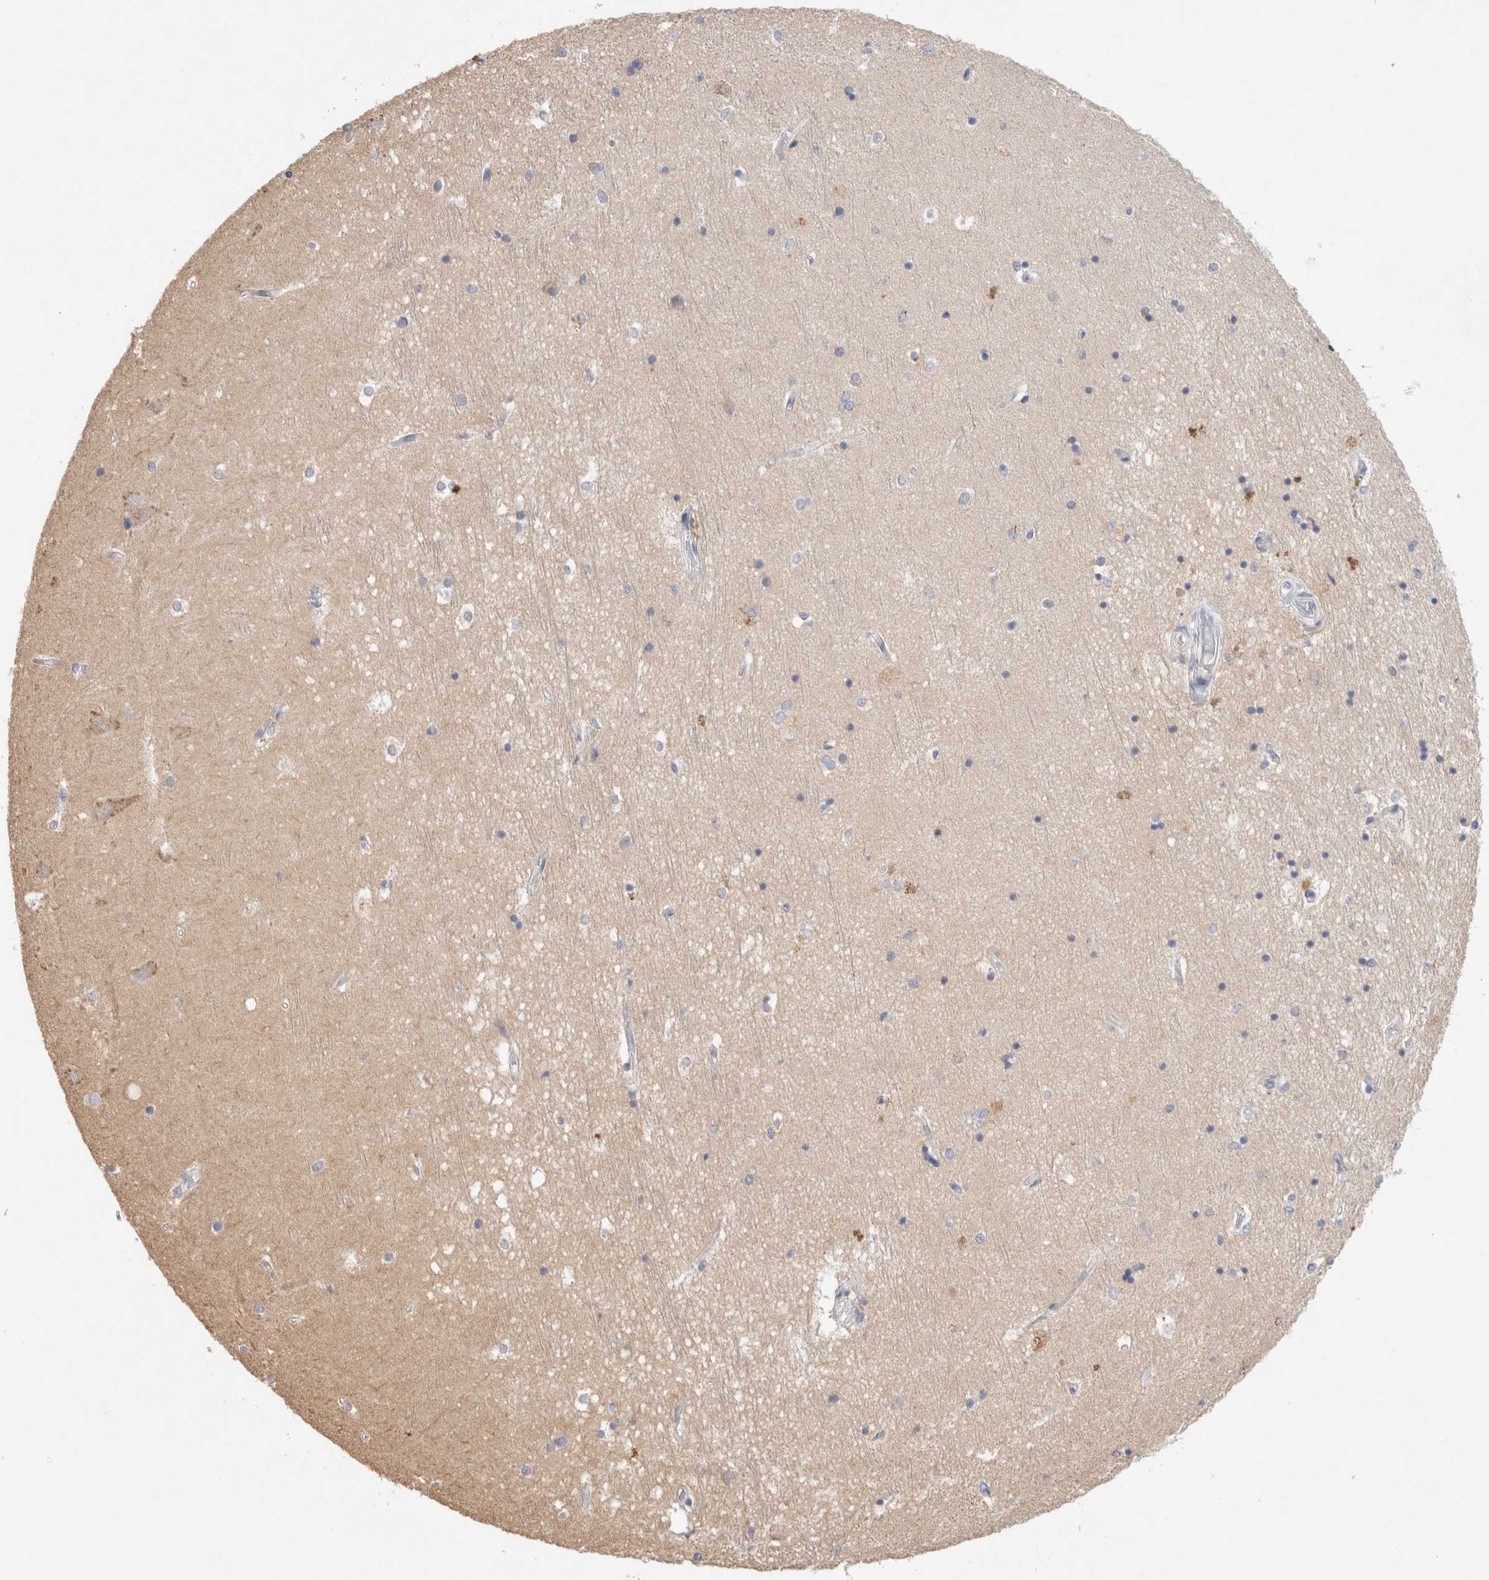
{"staining": {"intensity": "negative", "quantity": "none", "location": "none"}, "tissue": "hippocampus", "cell_type": "Glial cells", "image_type": "normal", "snomed": [{"axis": "morphology", "description": "Normal tissue, NOS"}, {"axis": "topography", "description": "Hippocampus"}], "caption": "This is an immunohistochemistry image of unremarkable hippocampus. There is no expression in glial cells.", "gene": "GAS1", "patient": {"sex": "male", "age": 45}}